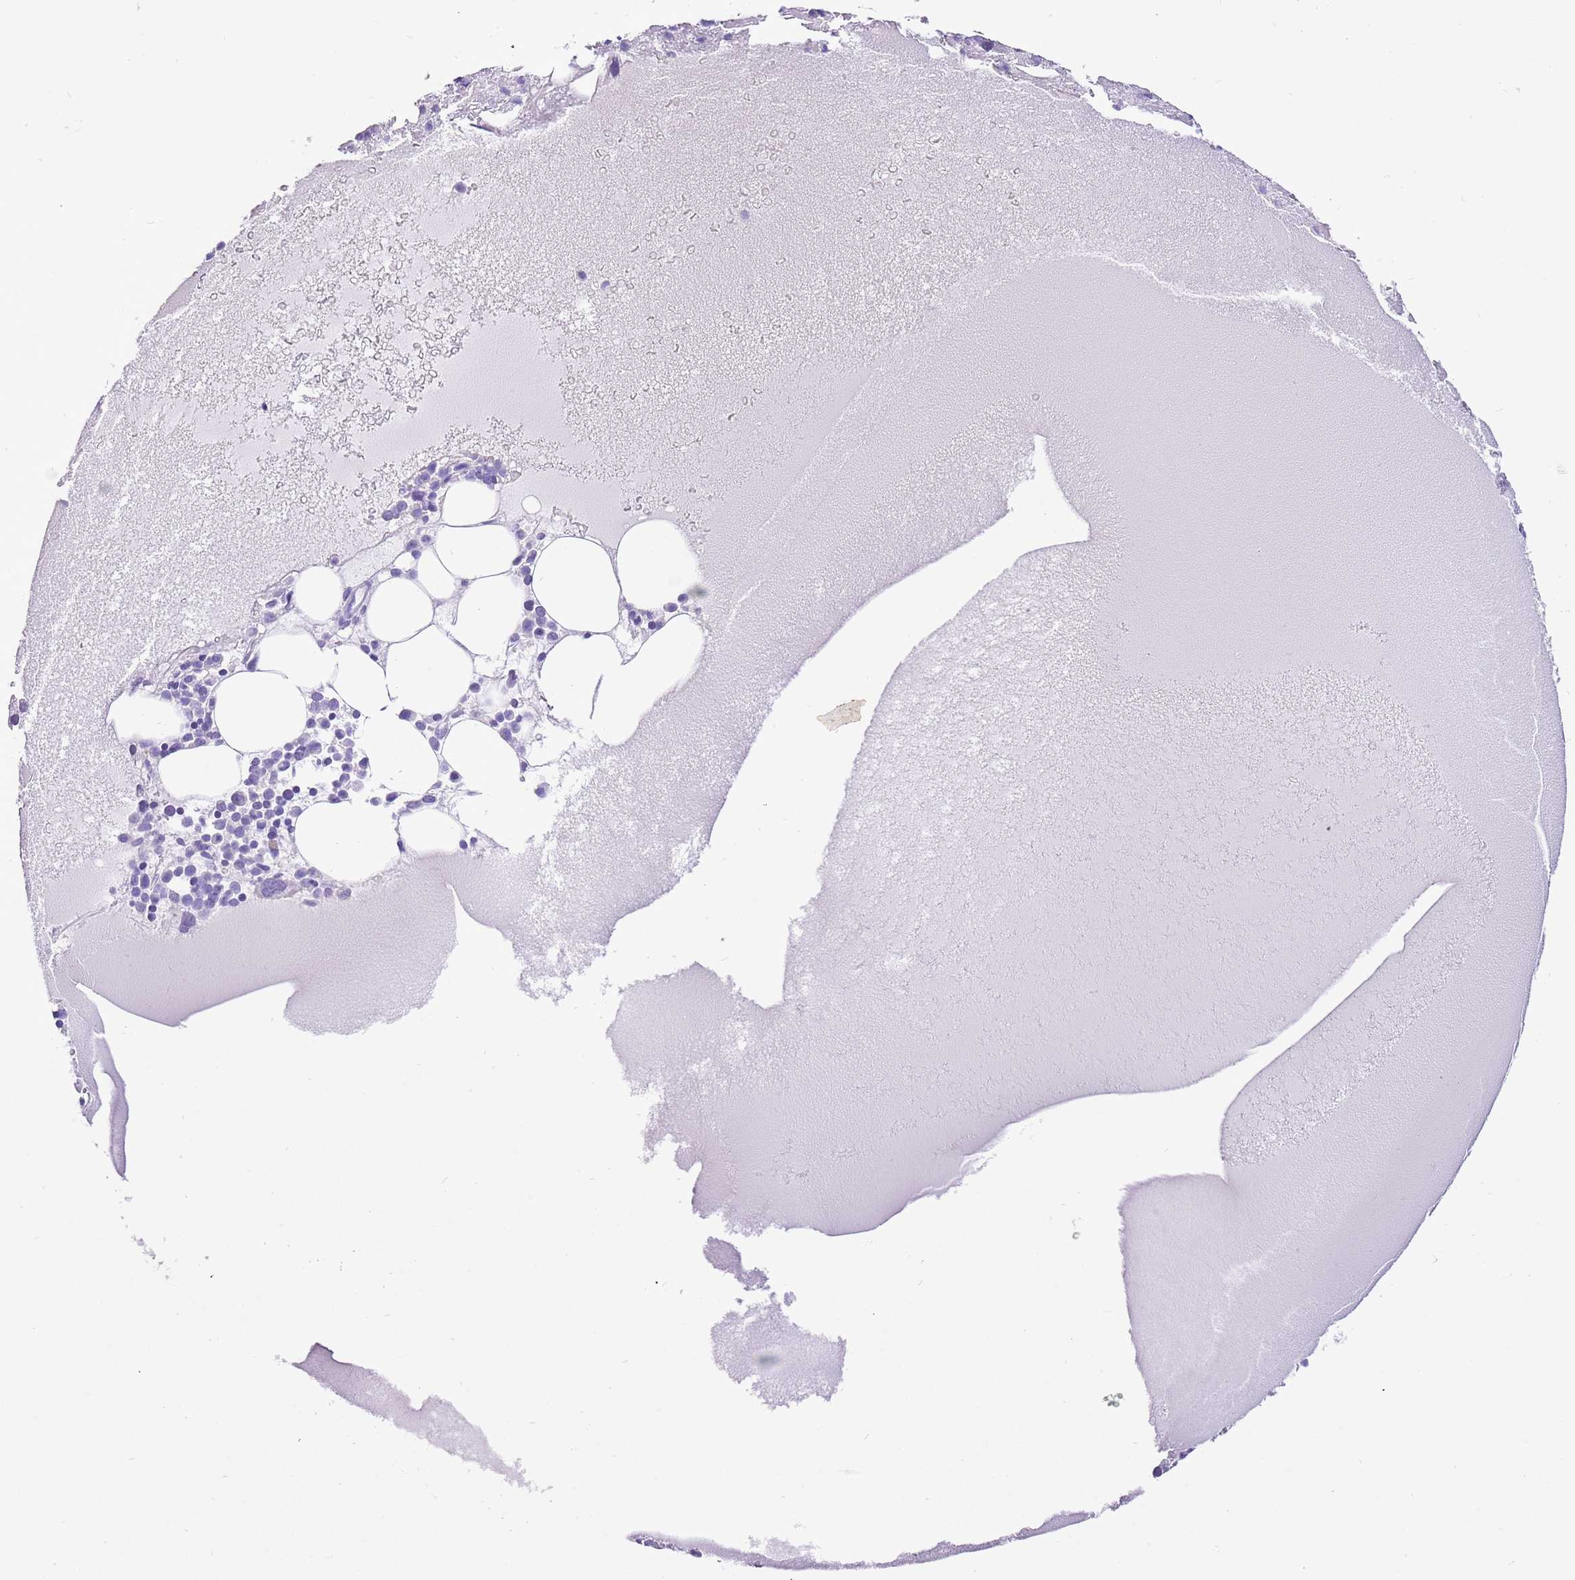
{"staining": {"intensity": "negative", "quantity": "none", "location": "none"}, "tissue": "bone marrow", "cell_type": "Hematopoietic cells", "image_type": "normal", "snomed": [{"axis": "morphology", "description": "Normal tissue, NOS"}, {"axis": "topography", "description": "Bone marrow"}], "caption": "A histopathology image of bone marrow stained for a protein demonstrates no brown staining in hematopoietic cells. (DAB immunohistochemistry (IHC) with hematoxylin counter stain).", "gene": "R3HDM4", "patient": {"sex": "male", "age": 61}}